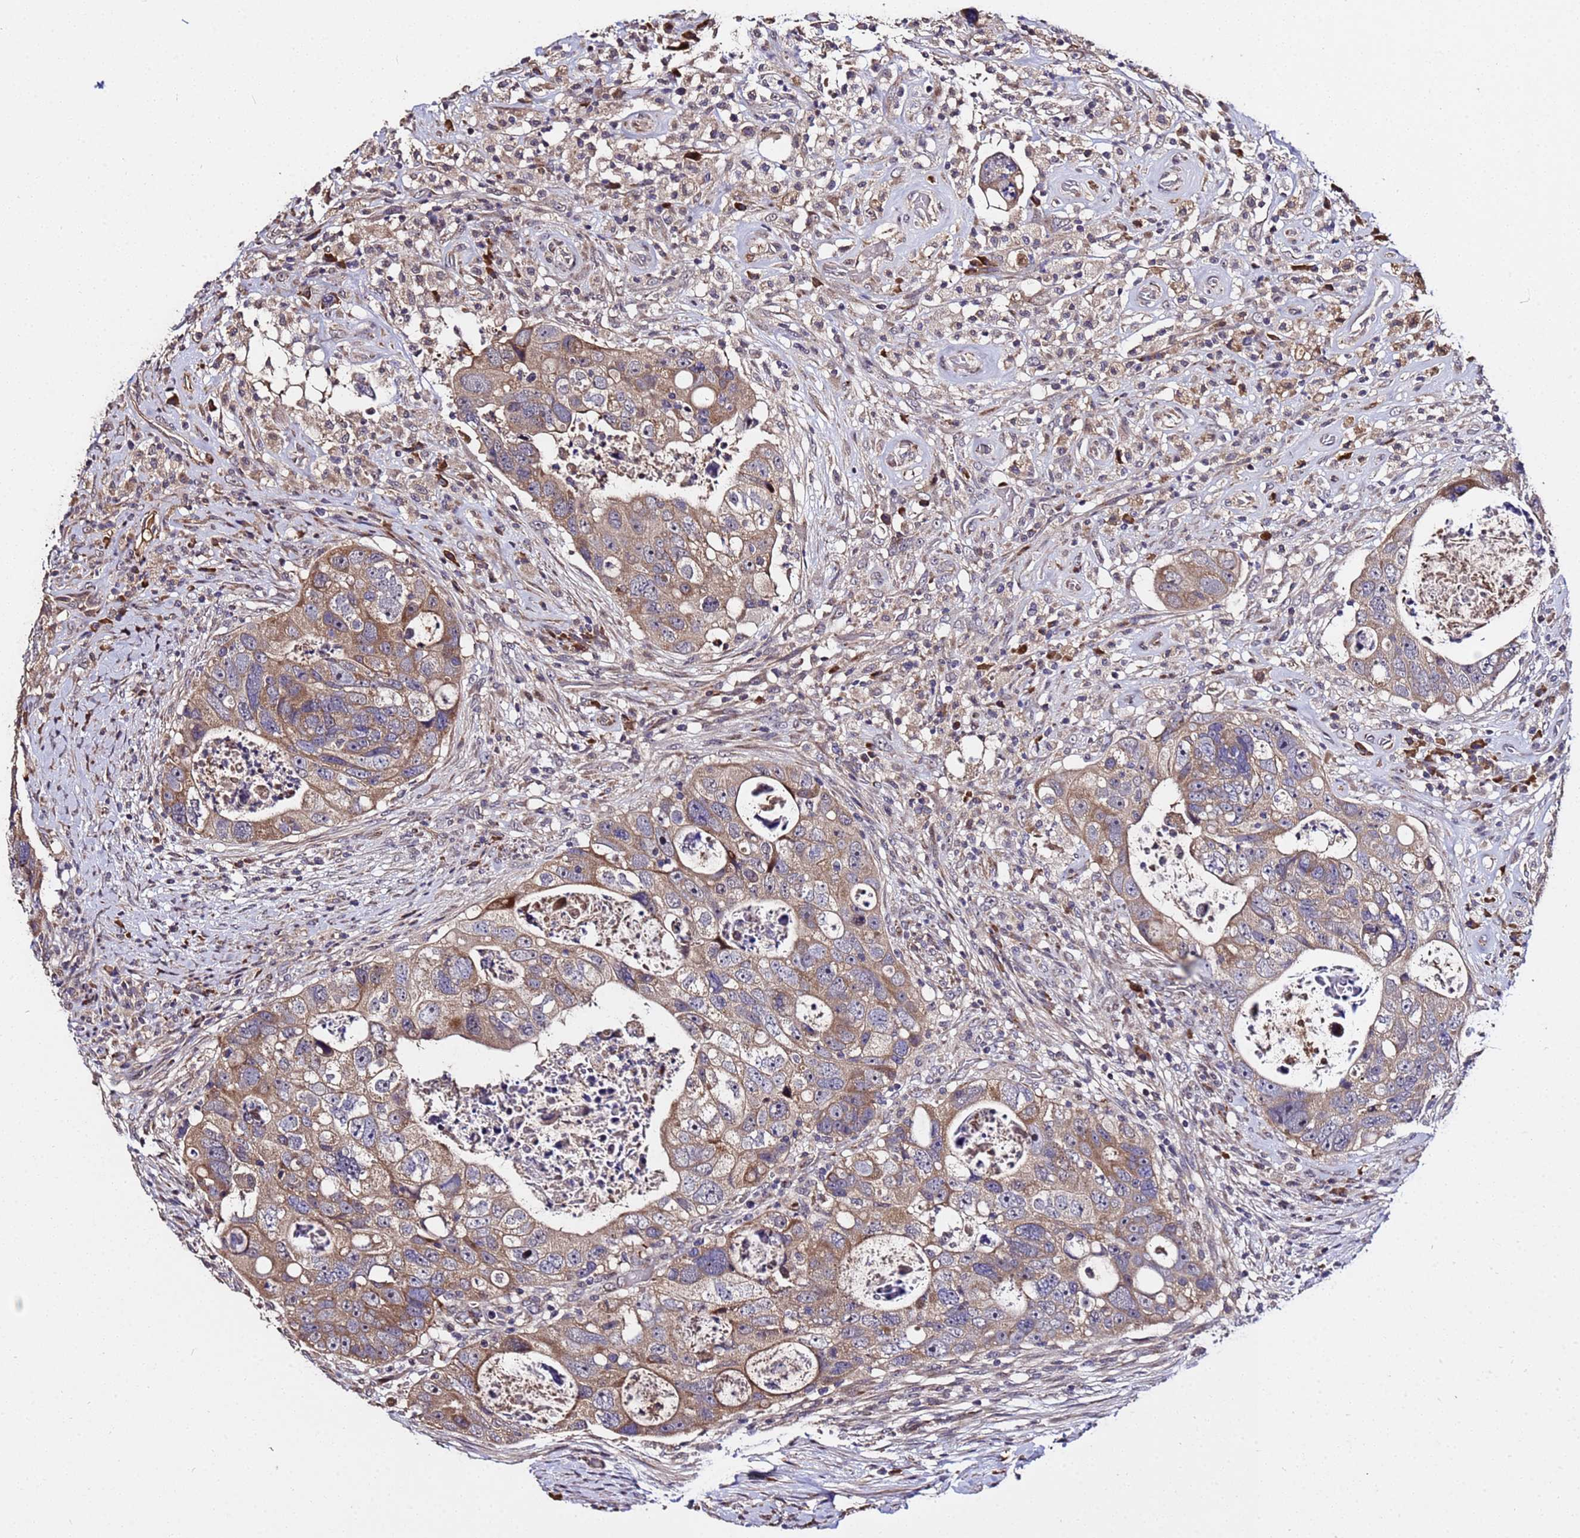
{"staining": {"intensity": "moderate", "quantity": ">75%", "location": "cytoplasmic/membranous"}, "tissue": "colorectal cancer", "cell_type": "Tumor cells", "image_type": "cancer", "snomed": [{"axis": "morphology", "description": "Adenocarcinoma, NOS"}, {"axis": "topography", "description": "Rectum"}], "caption": "Protein staining of colorectal cancer tissue displays moderate cytoplasmic/membranous positivity in approximately >75% of tumor cells.", "gene": "WNK4", "patient": {"sex": "male", "age": 59}}